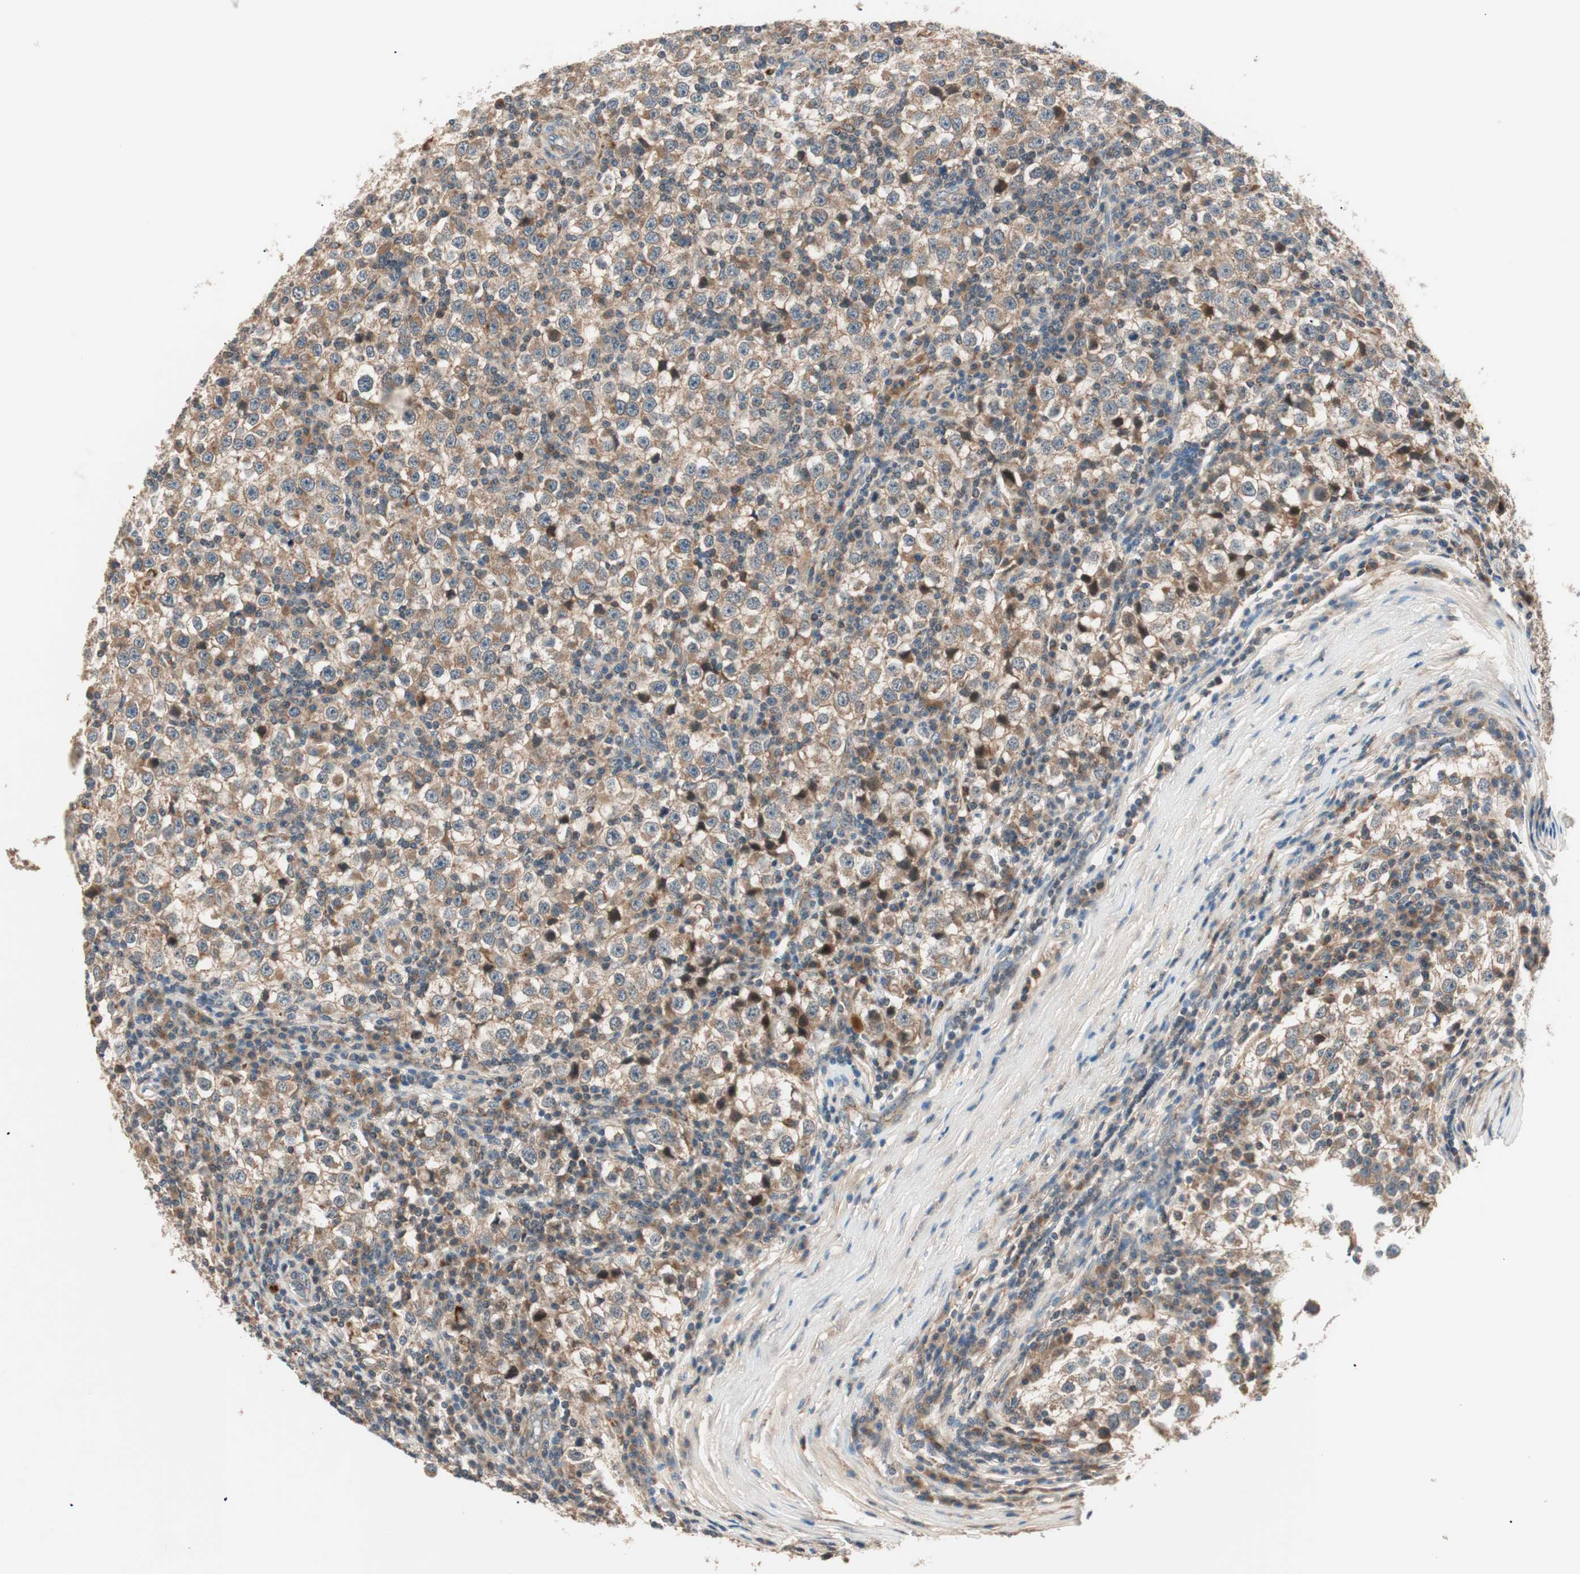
{"staining": {"intensity": "moderate", "quantity": ">75%", "location": "cytoplasmic/membranous"}, "tissue": "testis cancer", "cell_type": "Tumor cells", "image_type": "cancer", "snomed": [{"axis": "morphology", "description": "Seminoma, NOS"}, {"axis": "topography", "description": "Testis"}], "caption": "Seminoma (testis) stained with immunohistochemistry displays moderate cytoplasmic/membranous expression in approximately >75% of tumor cells.", "gene": "HPN", "patient": {"sex": "male", "age": 65}}